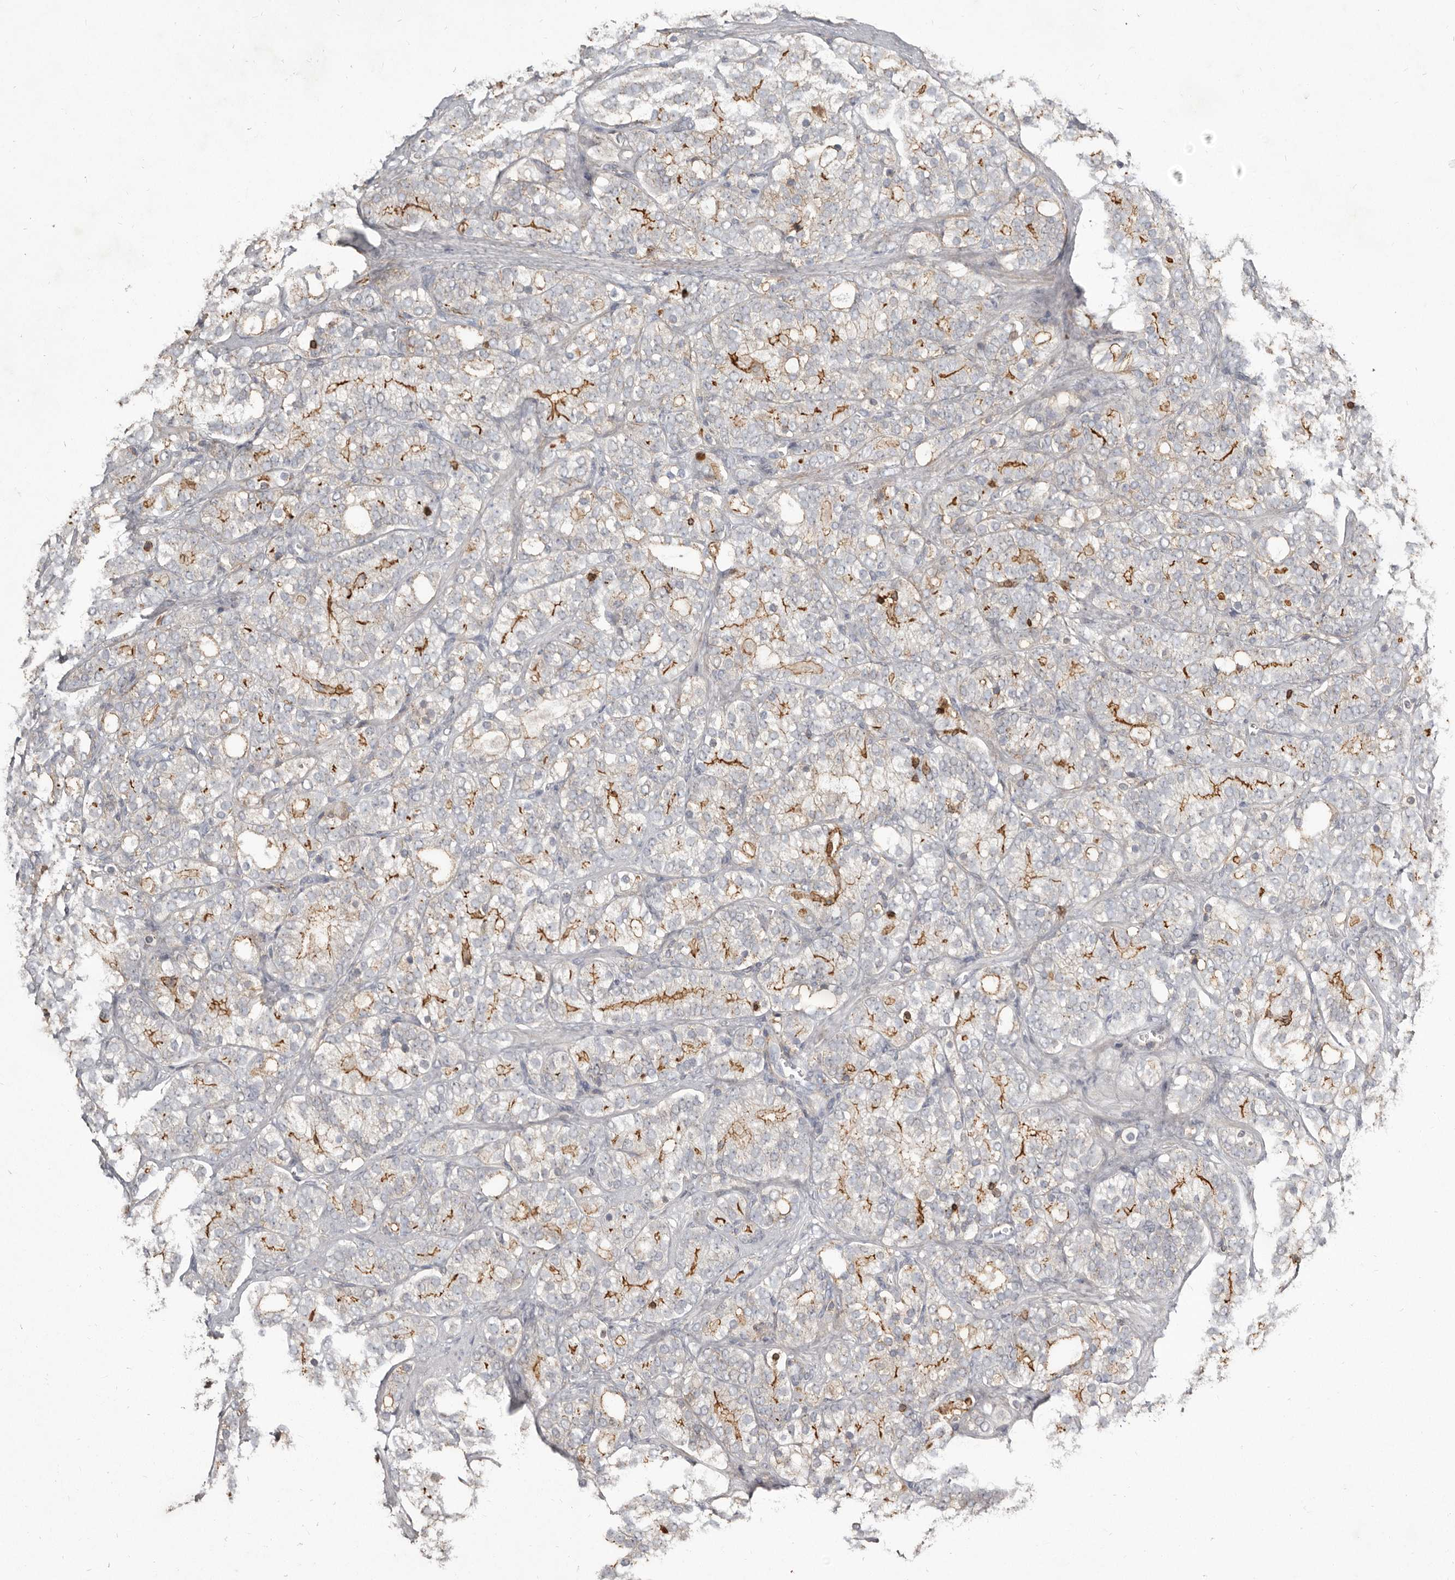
{"staining": {"intensity": "moderate", "quantity": "25%-75%", "location": "cytoplasmic/membranous"}, "tissue": "prostate cancer", "cell_type": "Tumor cells", "image_type": "cancer", "snomed": [{"axis": "morphology", "description": "Adenocarcinoma, High grade"}, {"axis": "topography", "description": "Prostate"}], "caption": "Immunohistochemistry staining of prostate cancer, which exhibits medium levels of moderate cytoplasmic/membranous positivity in about 25%-75% of tumor cells indicating moderate cytoplasmic/membranous protein positivity. The staining was performed using DAB (3,3'-diaminobenzidine) (brown) for protein detection and nuclei were counterstained in hematoxylin (blue).", "gene": "KIF26B", "patient": {"sex": "male", "age": 57}}